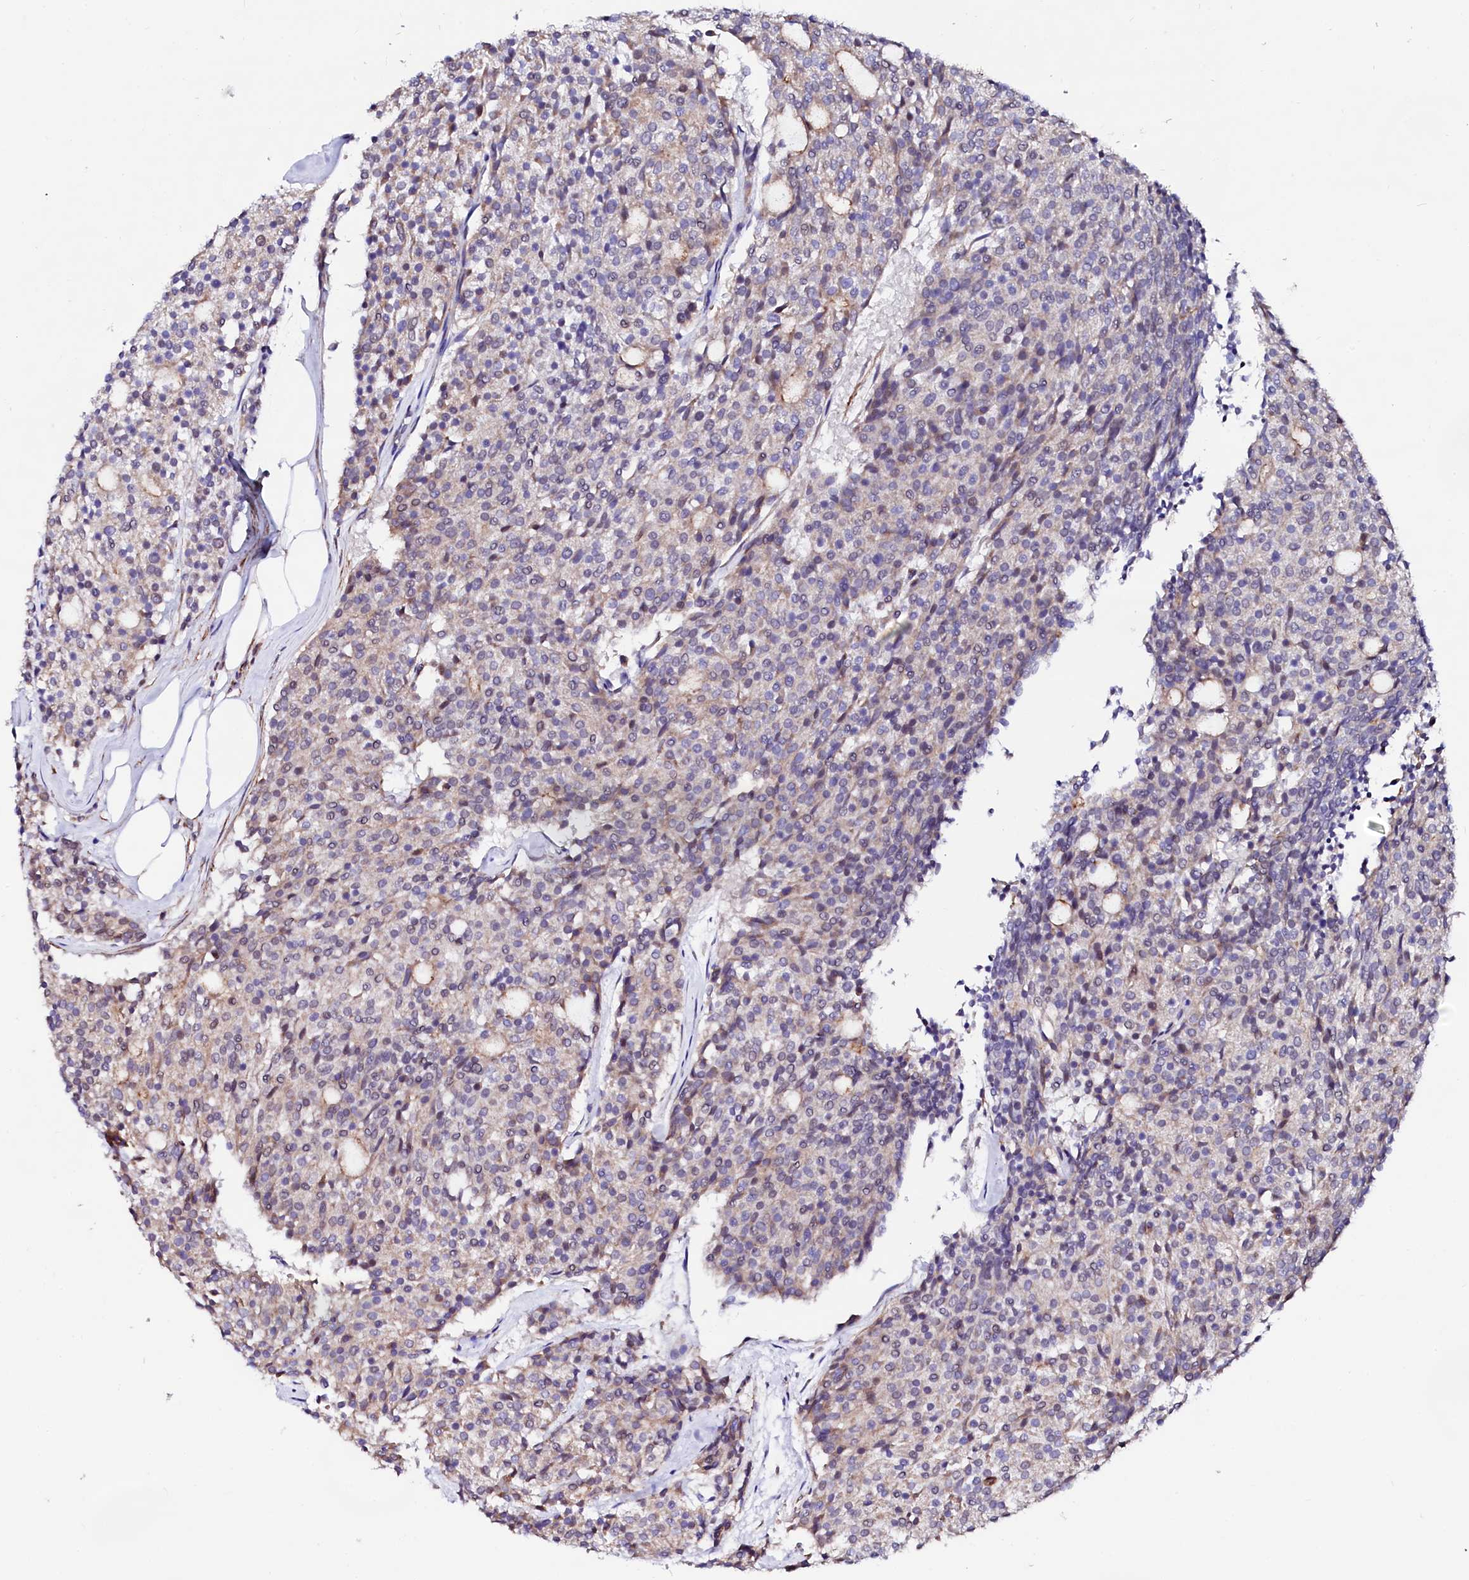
{"staining": {"intensity": "negative", "quantity": "none", "location": "none"}, "tissue": "carcinoid", "cell_type": "Tumor cells", "image_type": "cancer", "snomed": [{"axis": "morphology", "description": "Carcinoid, malignant, NOS"}, {"axis": "topography", "description": "Pancreas"}], "caption": "There is no significant expression in tumor cells of carcinoid.", "gene": "GPR176", "patient": {"sex": "female", "age": 54}}